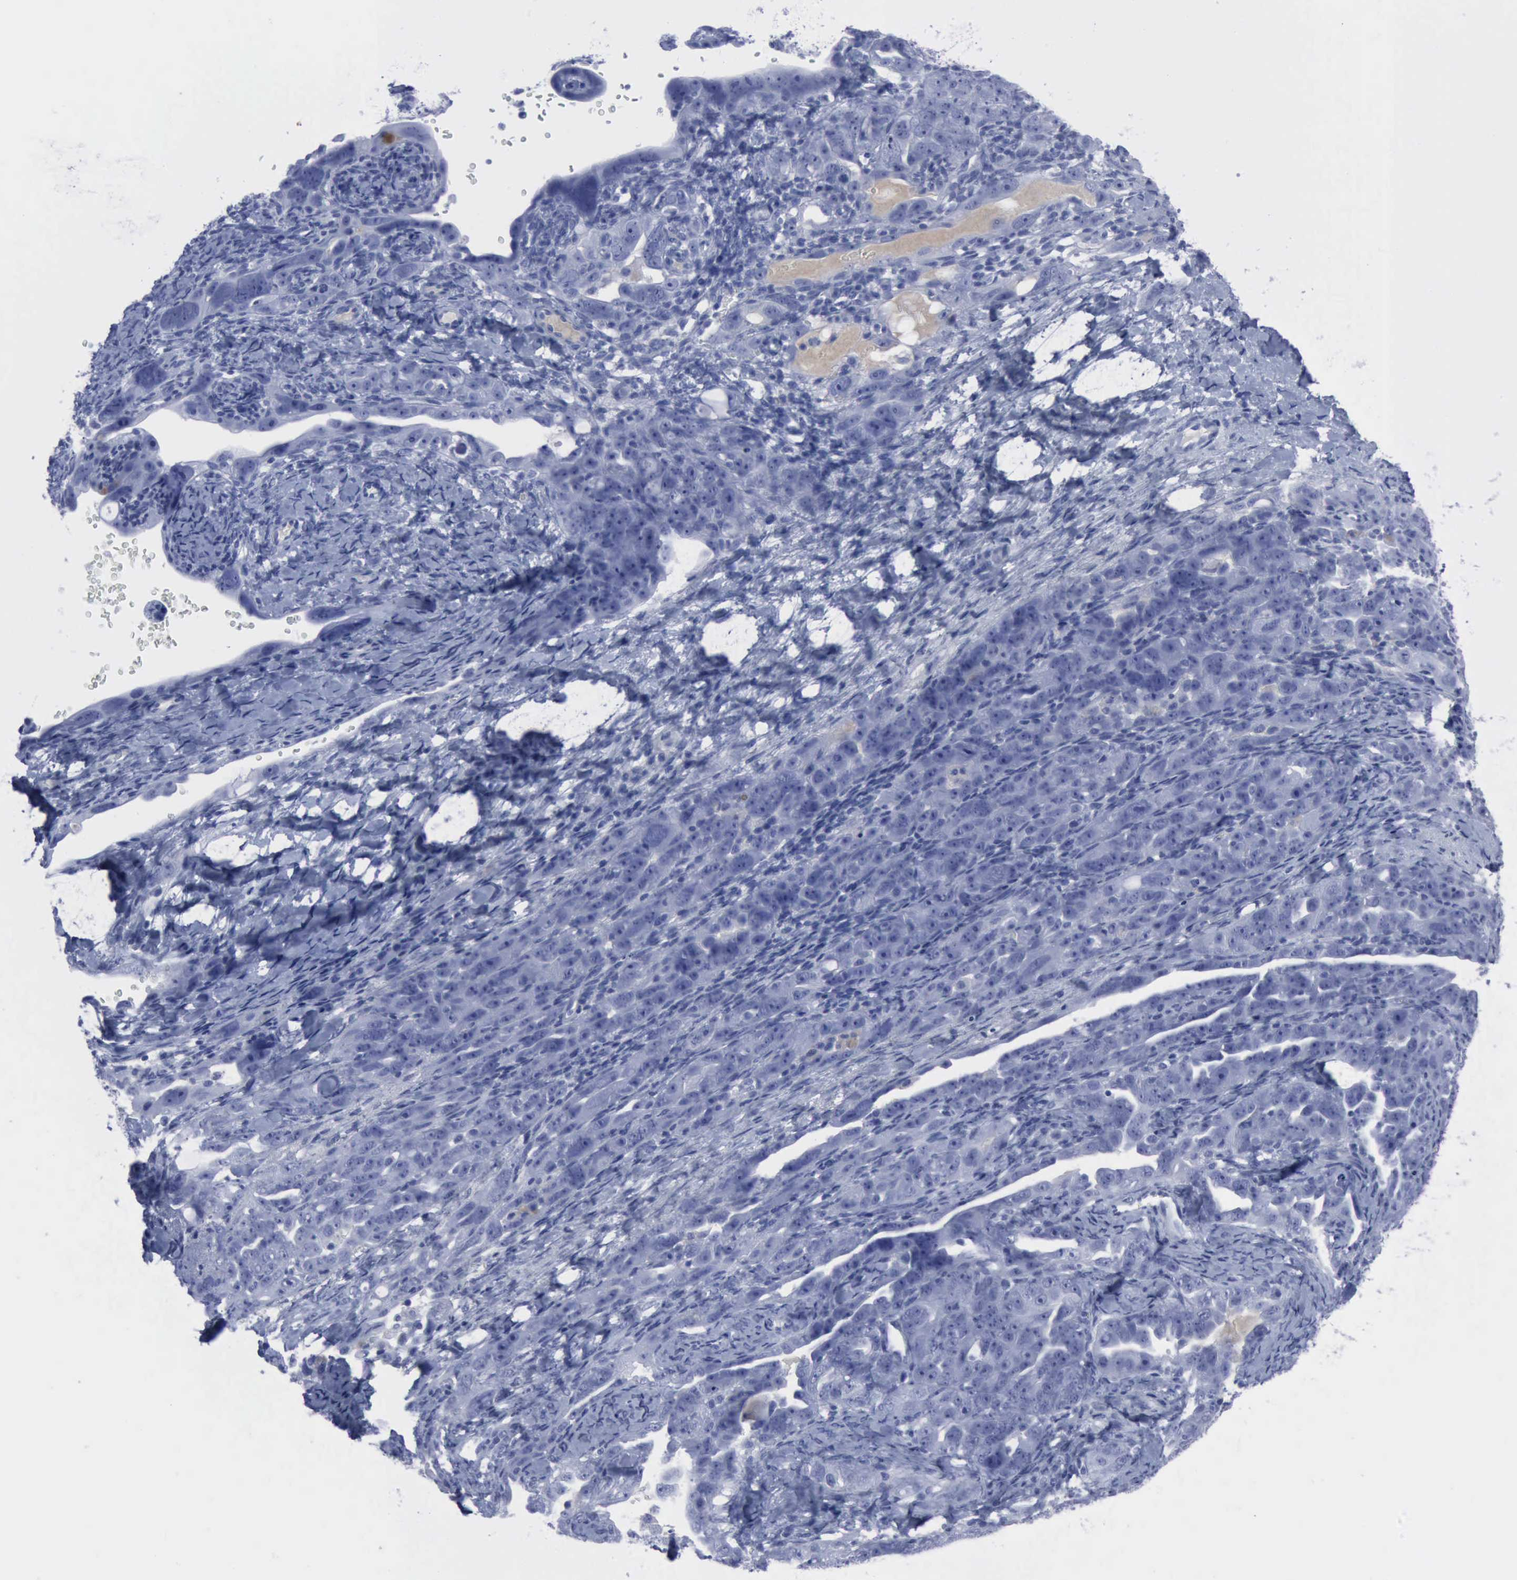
{"staining": {"intensity": "negative", "quantity": "none", "location": "none"}, "tissue": "ovarian cancer", "cell_type": "Tumor cells", "image_type": "cancer", "snomed": [{"axis": "morphology", "description": "Cystadenocarcinoma, serous, NOS"}, {"axis": "topography", "description": "Ovary"}], "caption": "This photomicrograph is of ovarian serous cystadenocarcinoma stained with immunohistochemistry to label a protein in brown with the nuclei are counter-stained blue. There is no expression in tumor cells. (DAB immunohistochemistry (IHC), high magnification).", "gene": "NGFR", "patient": {"sex": "female", "age": 66}}